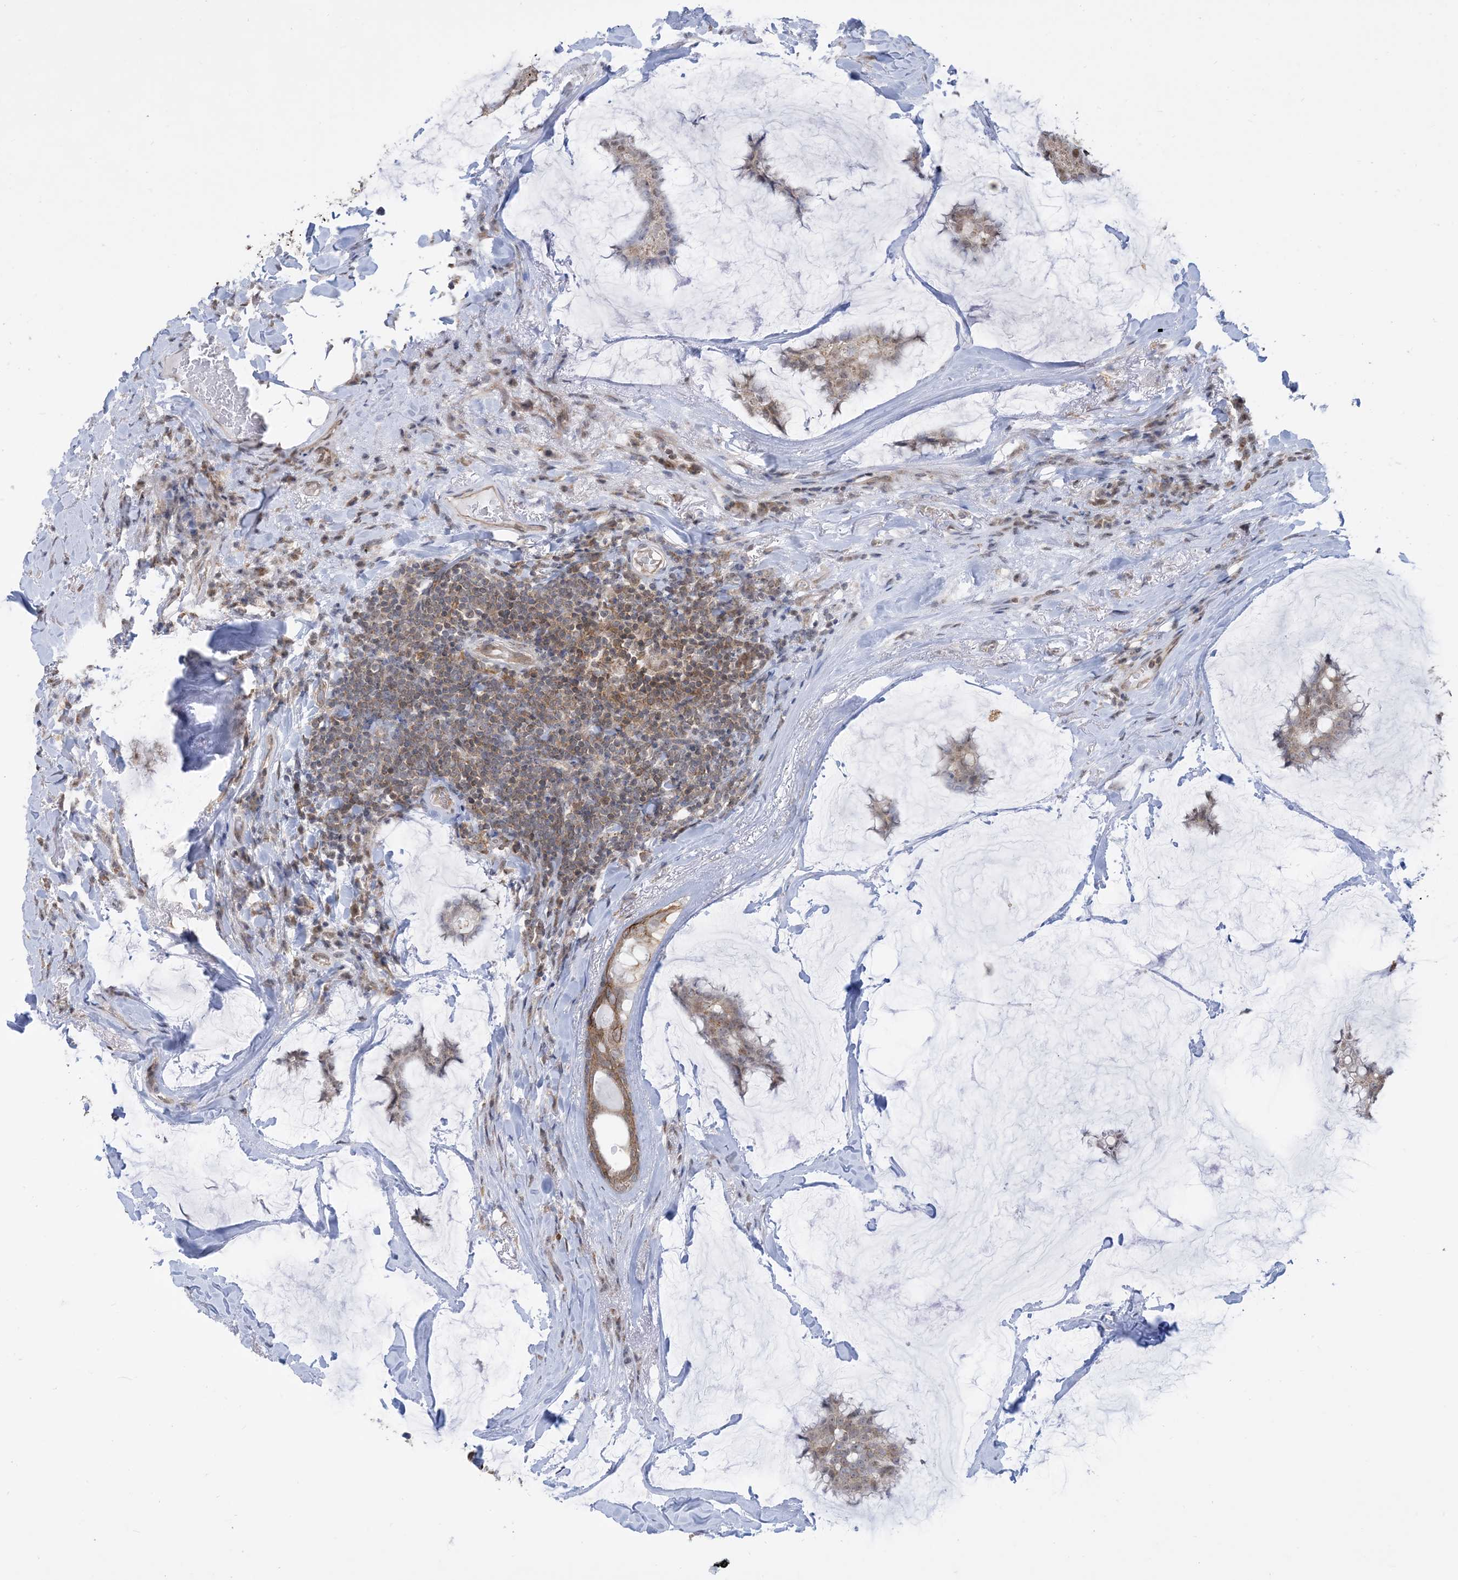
{"staining": {"intensity": "weak", "quantity": "25%-75%", "location": "cytoplasmic/membranous,nuclear"}, "tissue": "breast cancer", "cell_type": "Tumor cells", "image_type": "cancer", "snomed": [{"axis": "morphology", "description": "Duct carcinoma"}, {"axis": "topography", "description": "Breast"}], "caption": "Brown immunohistochemical staining in breast cancer displays weak cytoplasmic/membranous and nuclear positivity in about 25%-75% of tumor cells.", "gene": "CASP4", "patient": {"sex": "female", "age": 93}}